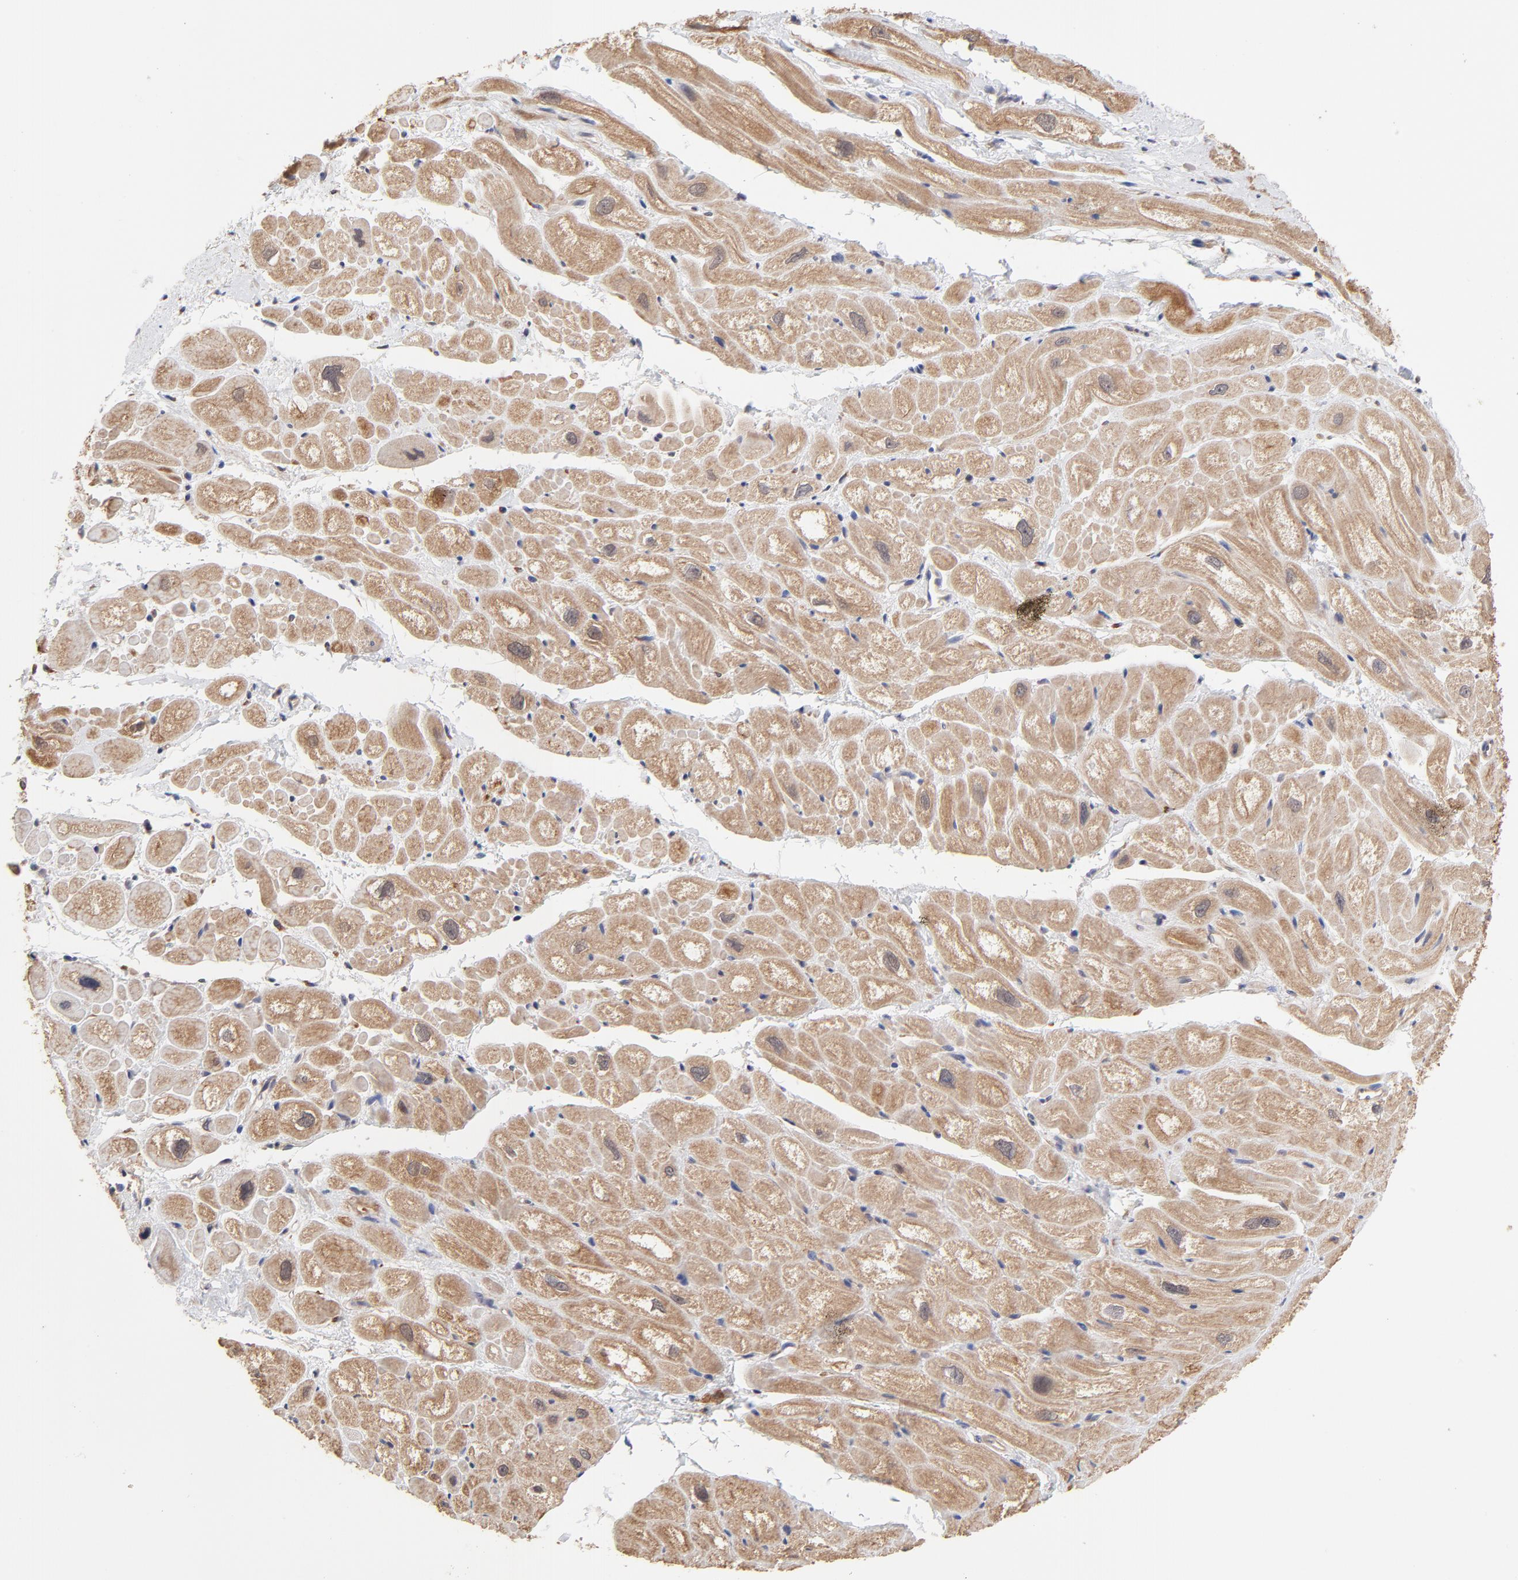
{"staining": {"intensity": "moderate", "quantity": ">75%", "location": "cytoplasmic/membranous"}, "tissue": "heart muscle", "cell_type": "Cardiomyocytes", "image_type": "normal", "snomed": [{"axis": "morphology", "description": "Normal tissue, NOS"}, {"axis": "topography", "description": "Heart"}], "caption": "Immunohistochemistry (IHC) staining of normal heart muscle, which shows medium levels of moderate cytoplasmic/membranous expression in approximately >75% of cardiomyocytes indicating moderate cytoplasmic/membranous protein expression. The staining was performed using DAB (3,3'-diaminobenzidine) (brown) for protein detection and nuclei were counterstained in hematoxylin (blue).", "gene": "PCMT1", "patient": {"sex": "male", "age": 49}}